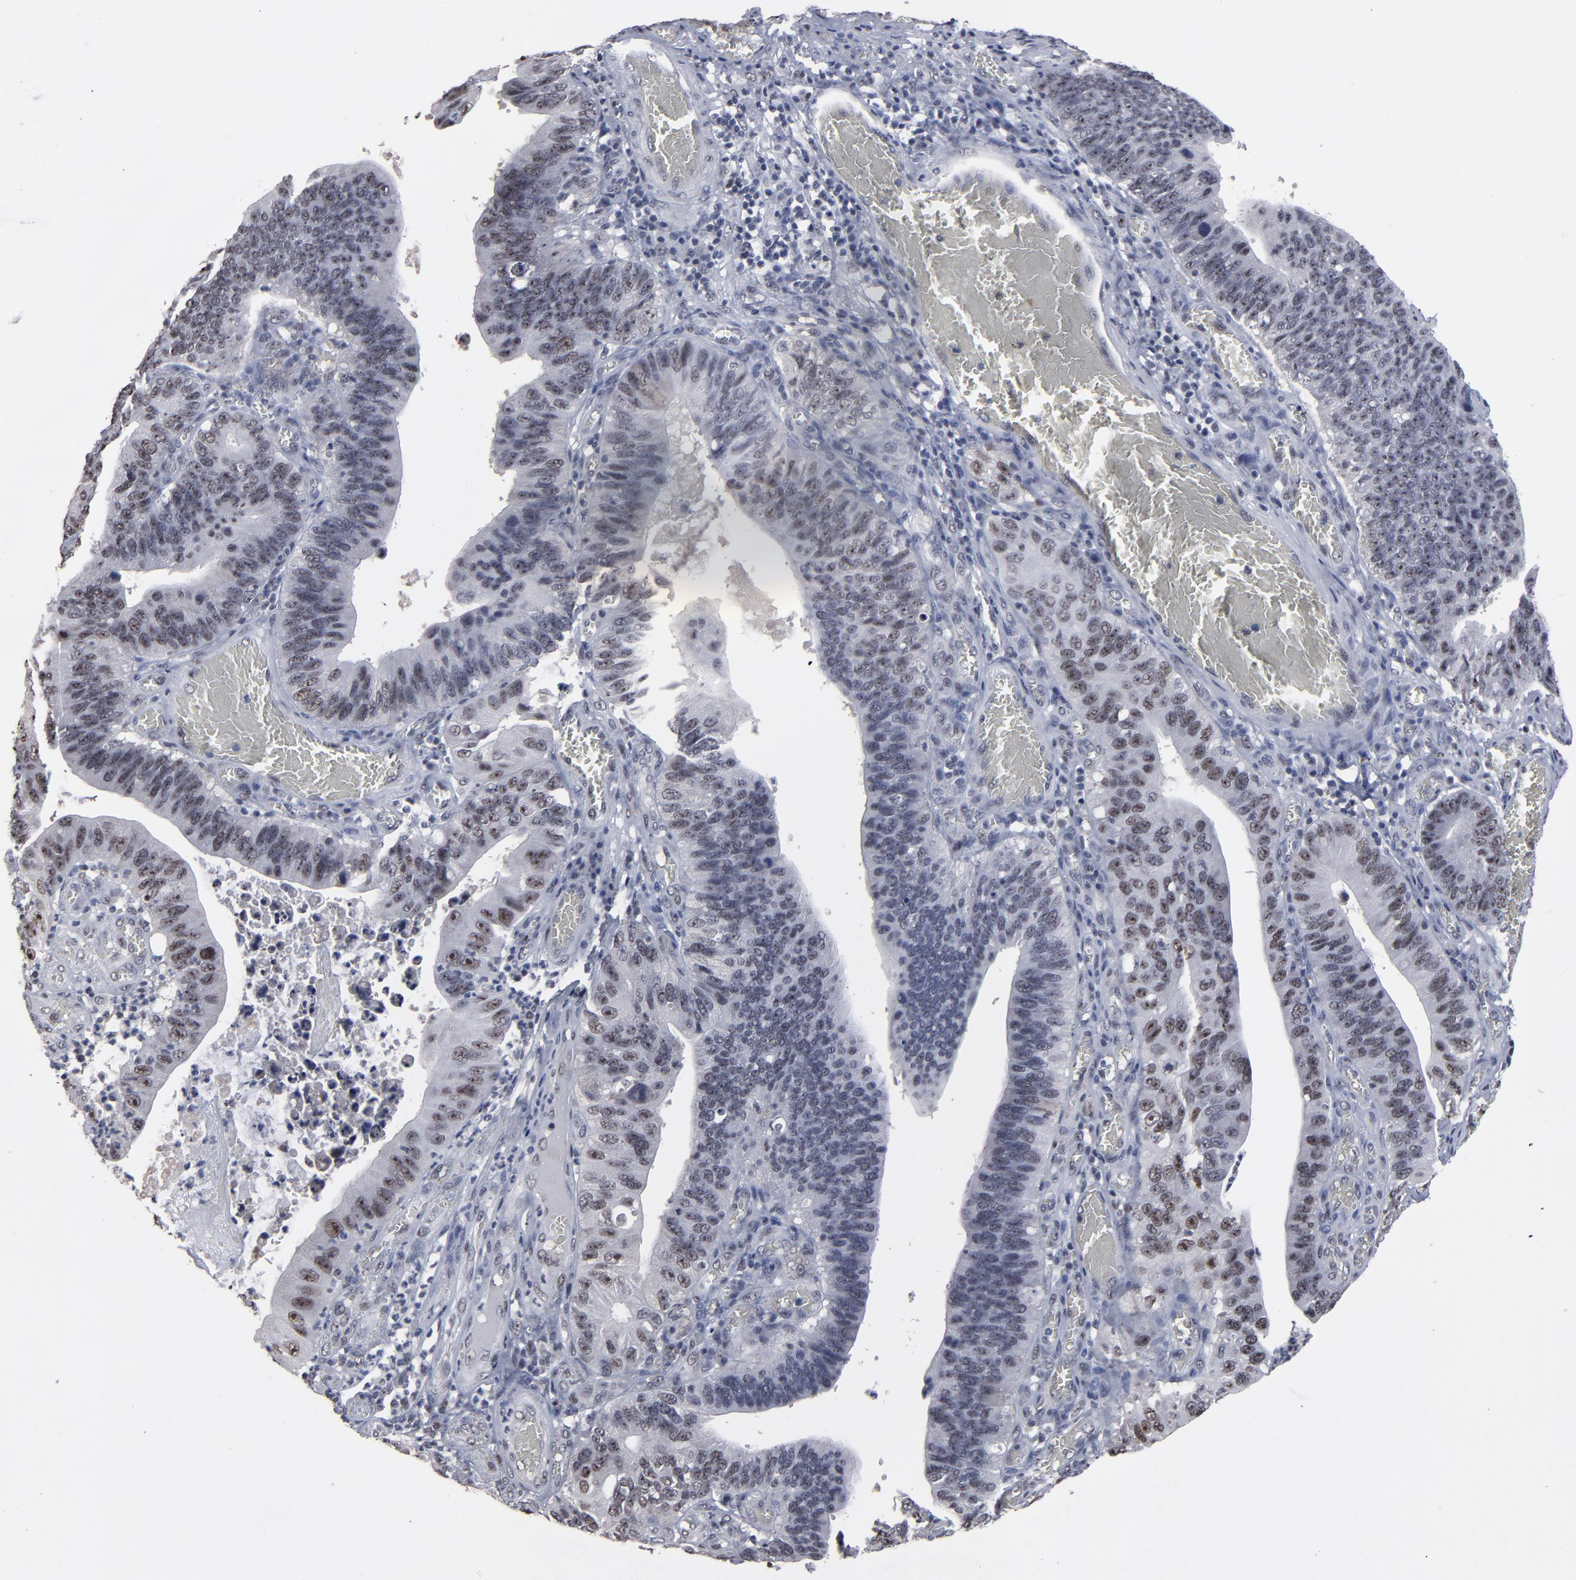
{"staining": {"intensity": "moderate", "quantity": "<25%", "location": "nuclear"}, "tissue": "stomach cancer", "cell_type": "Tumor cells", "image_type": "cancer", "snomed": [{"axis": "morphology", "description": "Adenocarcinoma, NOS"}, {"axis": "topography", "description": "Stomach"}, {"axis": "topography", "description": "Gastric cardia"}], "caption": "A low amount of moderate nuclear staining is present in approximately <25% of tumor cells in stomach cancer tissue. Nuclei are stained in blue.", "gene": "SSRP1", "patient": {"sex": "male", "age": 59}}